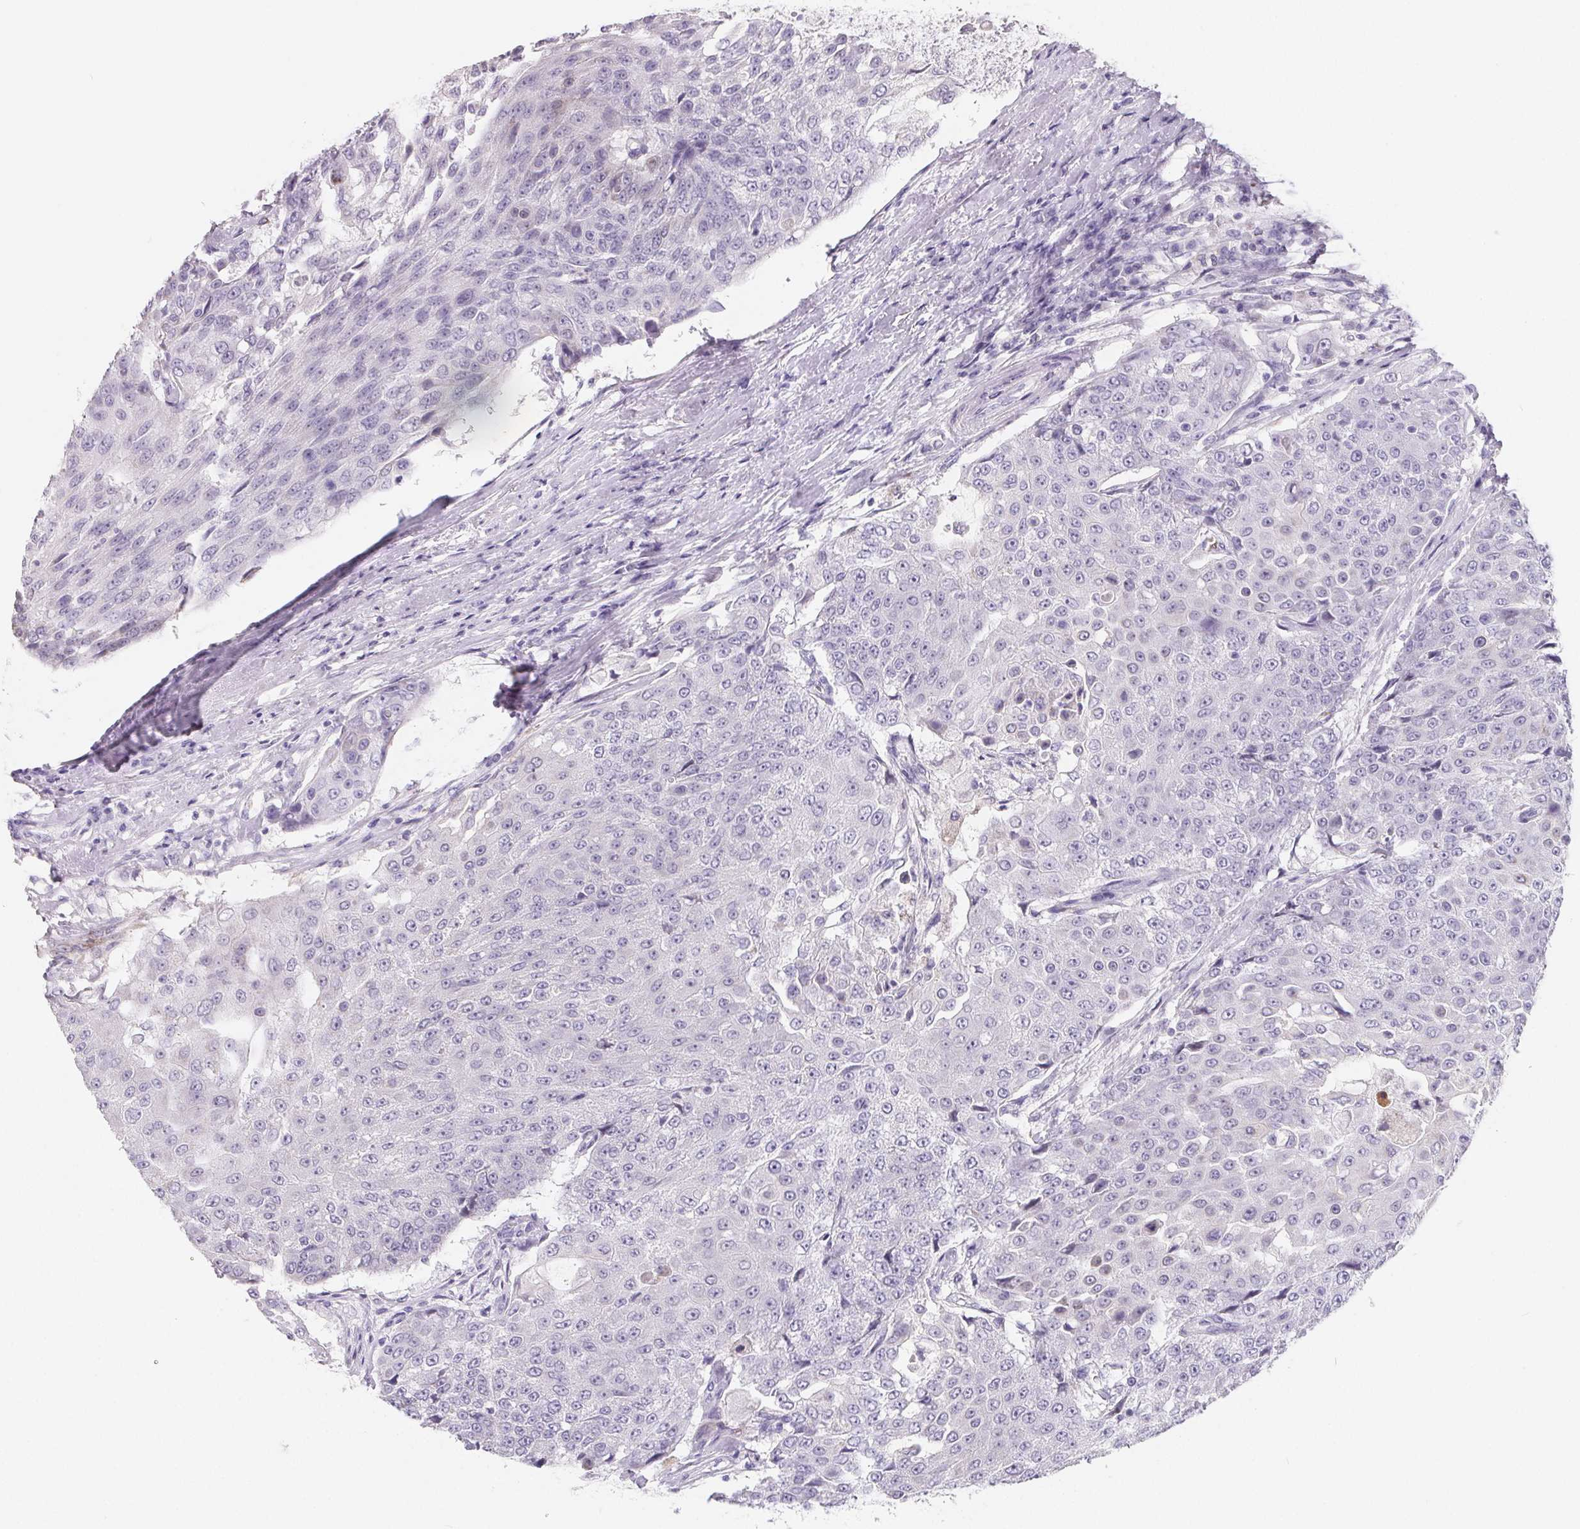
{"staining": {"intensity": "negative", "quantity": "none", "location": "none"}, "tissue": "urothelial cancer", "cell_type": "Tumor cells", "image_type": "cancer", "snomed": [{"axis": "morphology", "description": "Urothelial carcinoma, High grade"}, {"axis": "topography", "description": "Urinary bladder"}], "caption": "Immunohistochemistry histopathology image of neoplastic tissue: human urothelial cancer stained with DAB (3,3'-diaminobenzidine) exhibits no significant protein positivity in tumor cells.", "gene": "FDX1", "patient": {"sex": "female", "age": 63}}